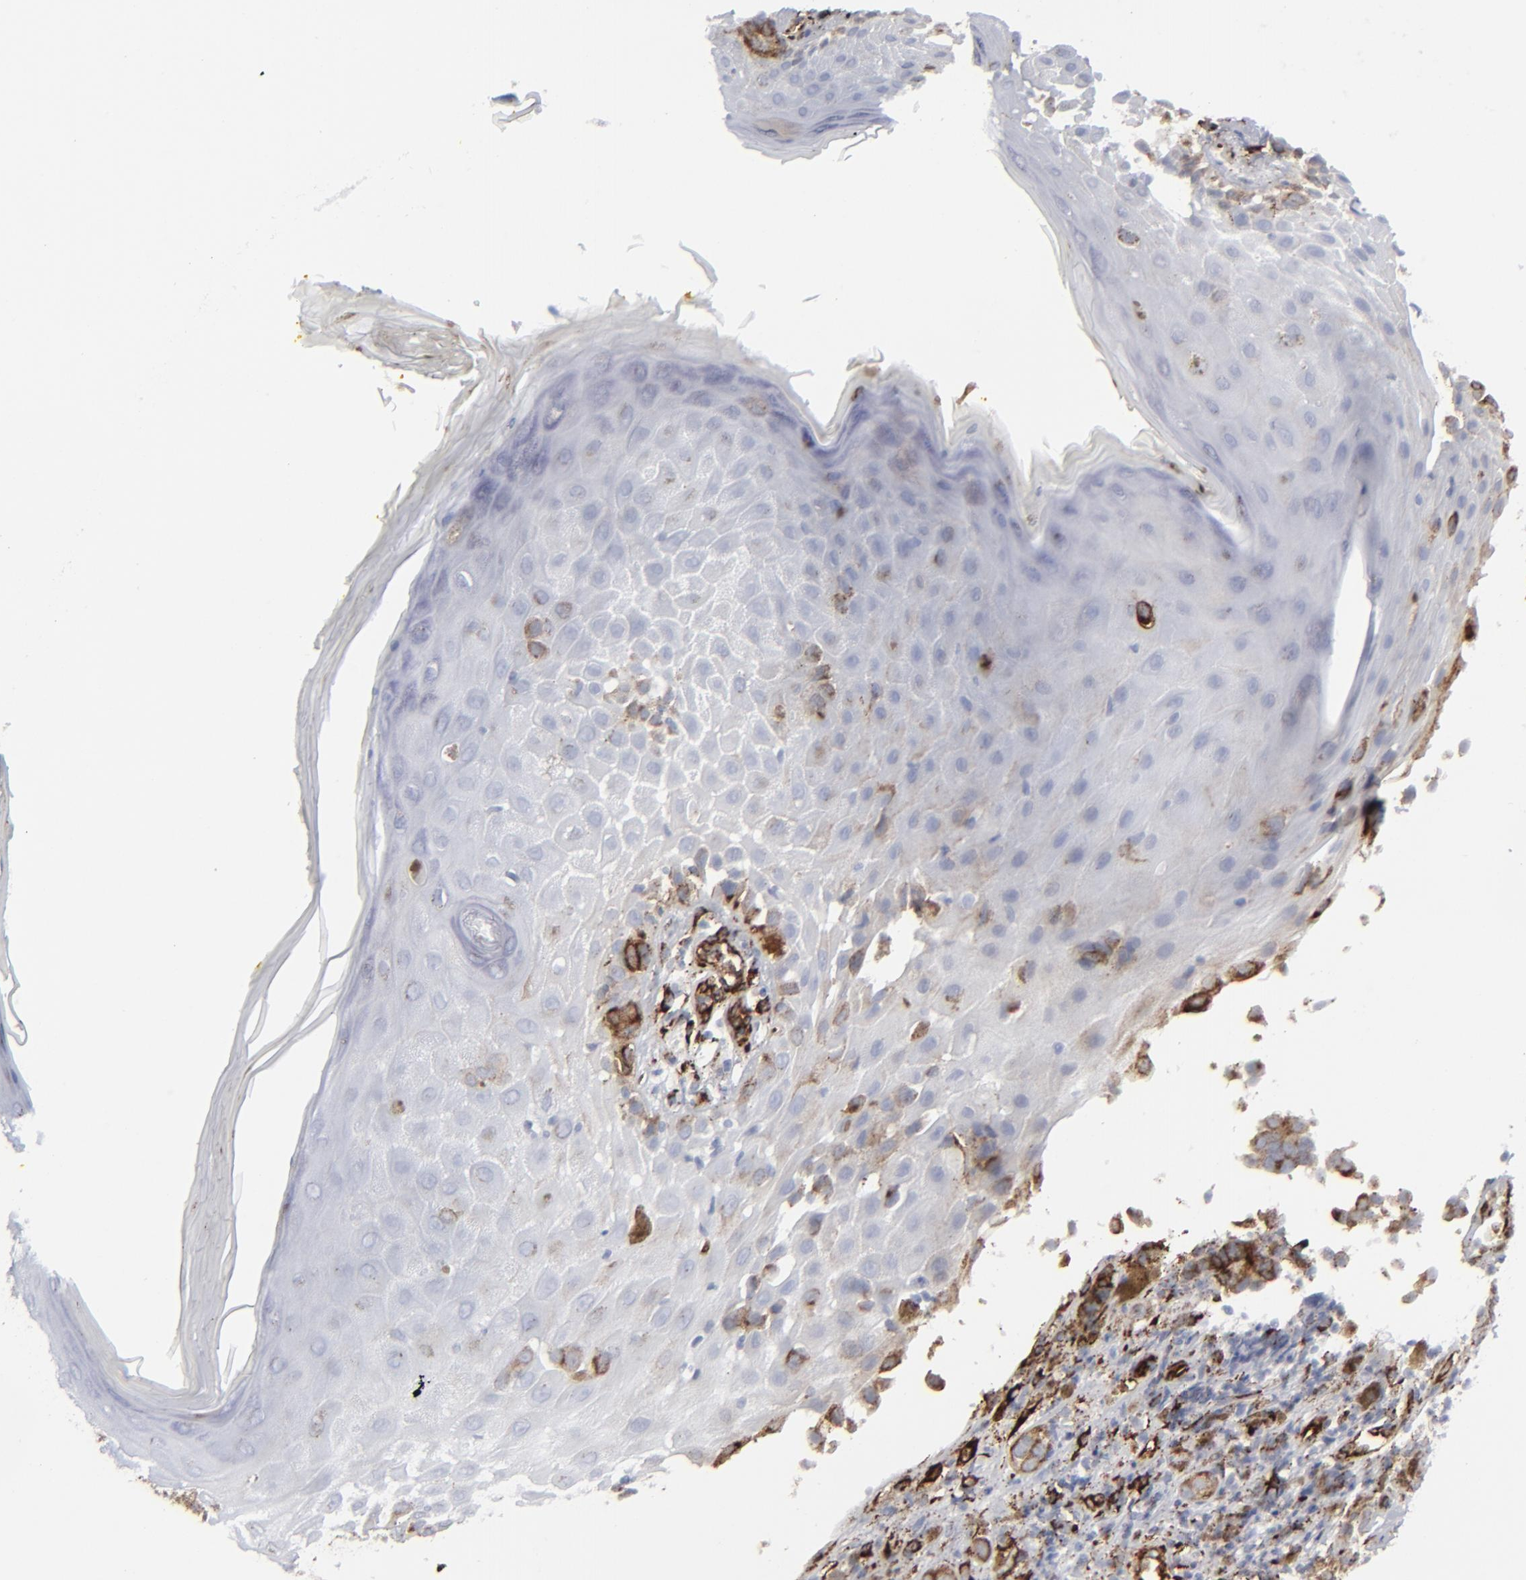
{"staining": {"intensity": "weak", "quantity": ">75%", "location": "cytoplasmic/membranous"}, "tissue": "melanoma", "cell_type": "Tumor cells", "image_type": "cancer", "snomed": [{"axis": "morphology", "description": "Malignant melanoma, NOS"}, {"axis": "topography", "description": "Skin"}], "caption": "This is a micrograph of IHC staining of malignant melanoma, which shows weak staining in the cytoplasmic/membranous of tumor cells.", "gene": "SPARC", "patient": {"sex": "male", "age": 67}}